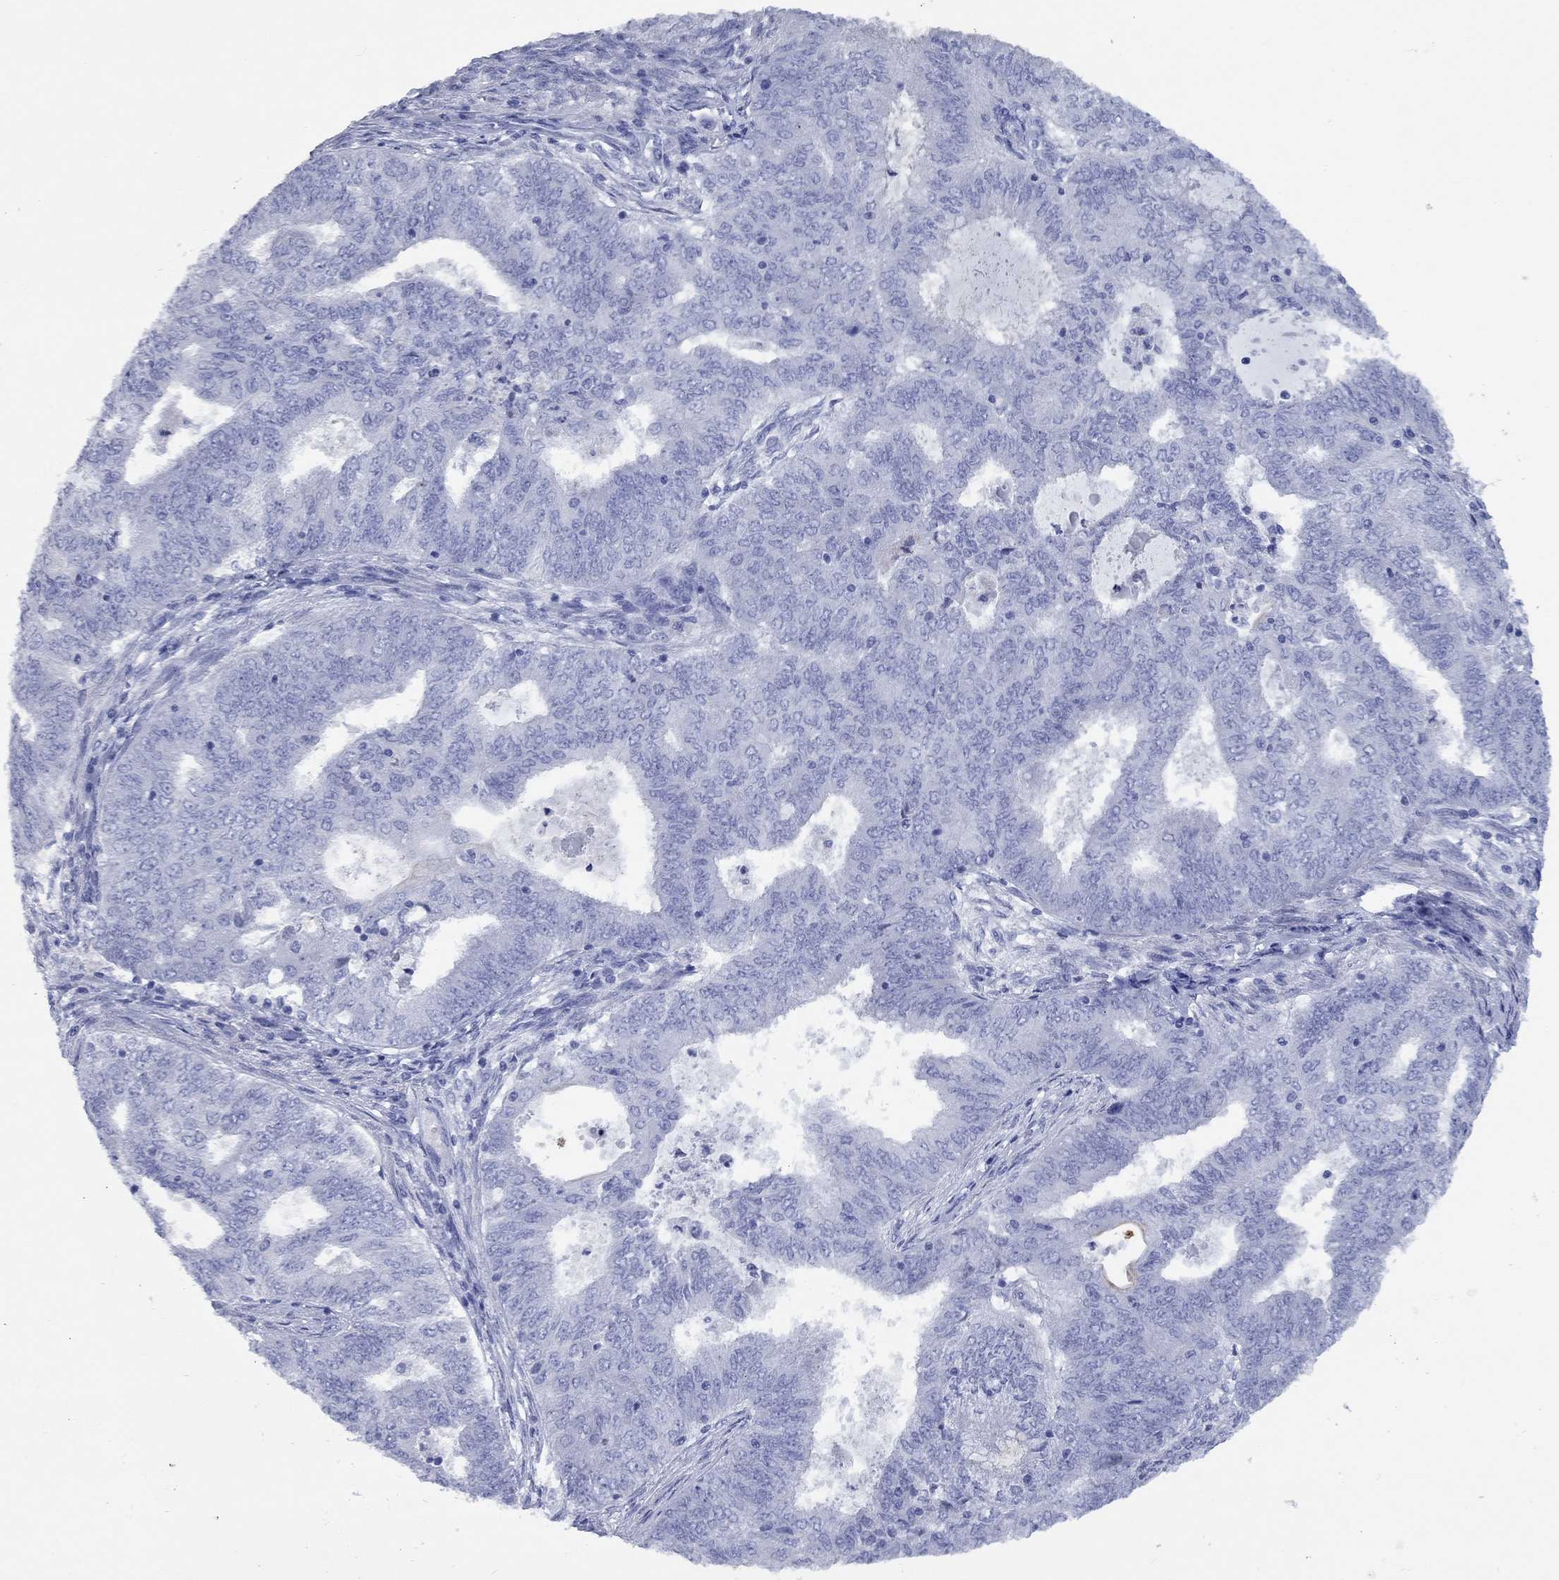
{"staining": {"intensity": "negative", "quantity": "none", "location": "none"}, "tissue": "endometrial cancer", "cell_type": "Tumor cells", "image_type": "cancer", "snomed": [{"axis": "morphology", "description": "Adenocarcinoma, NOS"}, {"axis": "topography", "description": "Endometrium"}], "caption": "High magnification brightfield microscopy of endometrial adenocarcinoma stained with DAB (3,3'-diaminobenzidine) (brown) and counterstained with hematoxylin (blue): tumor cells show no significant expression.", "gene": "CCNA1", "patient": {"sex": "female", "age": 62}}